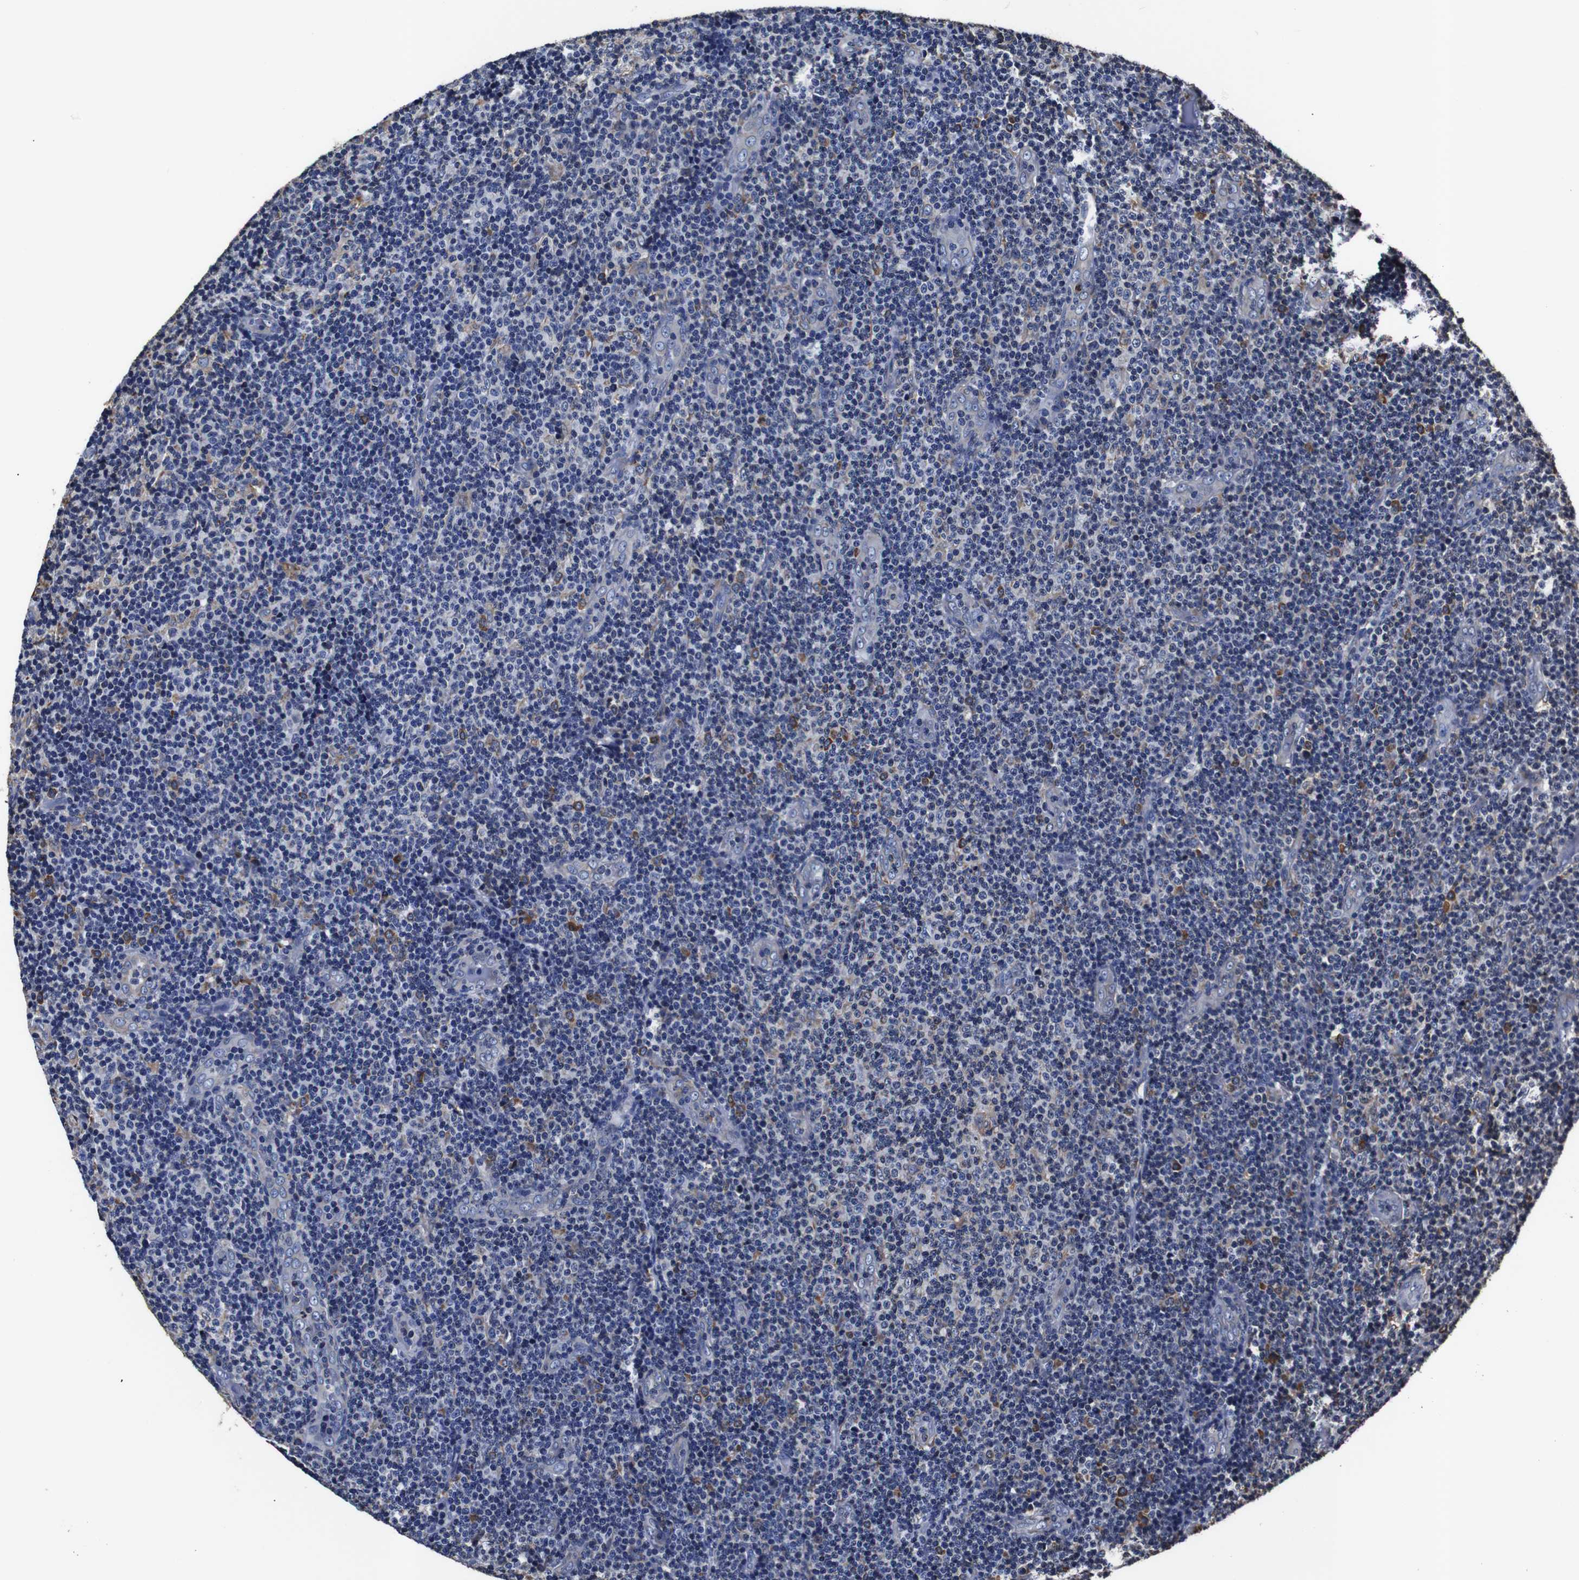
{"staining": {"intensity": "negative", "quantity": "none", "location": "none"}, "tissue": "lymphoma", "cell_type": "Tumor cells", "image_type": "cancer", "snomed": [{"axis": "morphology", "description": "Malignant lymphoma, non-Hodgkin's type, Low grade"}, {"axis": "topography", "description": "Lymph node"}], "caption": "Immunohistochemistry (IHC) image of neoplastic tissue: malignant lymphoma, non-Hodgkin's type (low-grade) stained with DAB (3,3'-diaminobenzidine) displays no significant protein positivity in tumor cells.", "gene": "PPIB", "patient": {"sex": "male", "age": 83}}